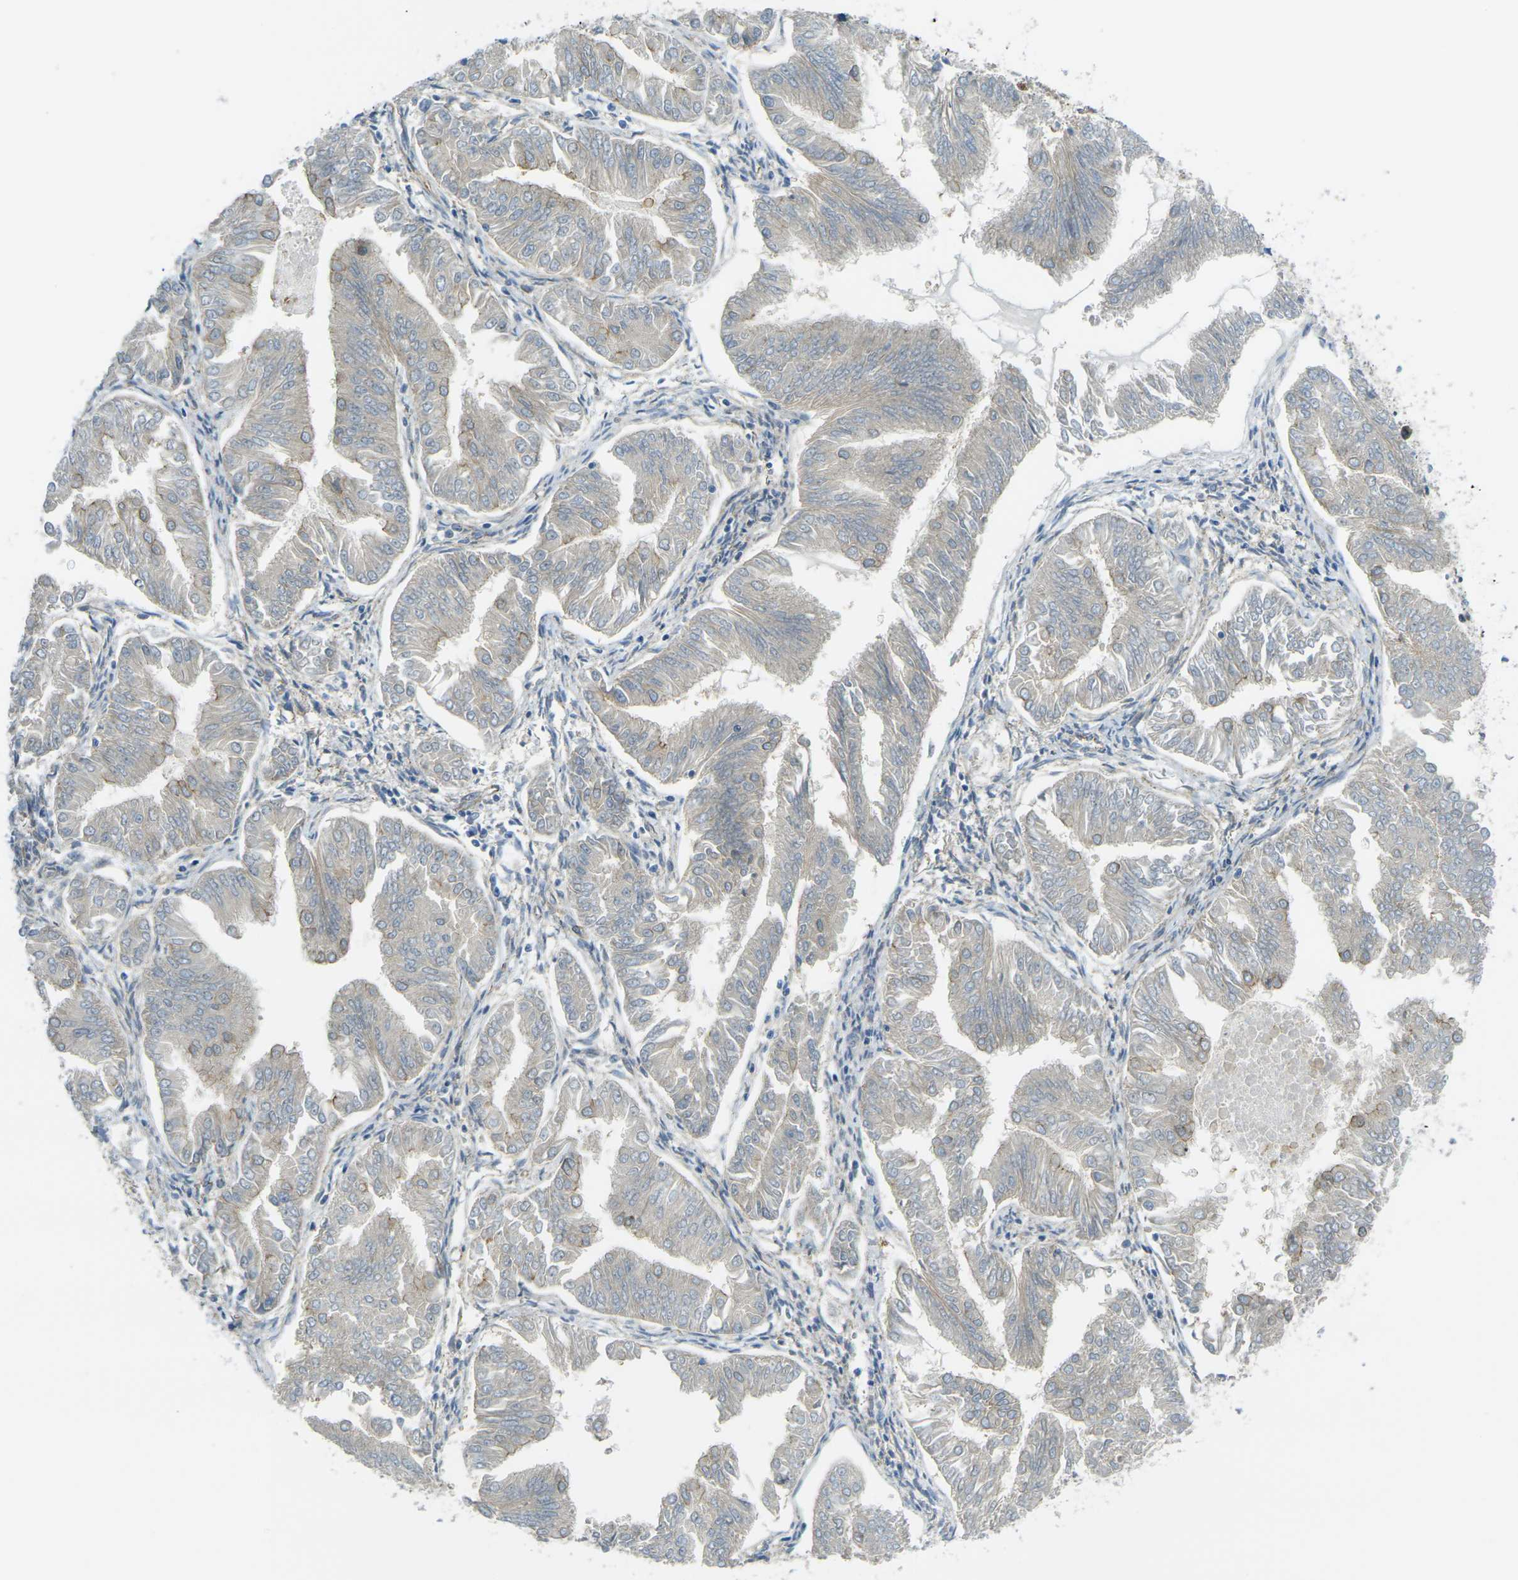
{"staining": {"intensity": "negative", "quantity": "none", "location": "none"}, "tissue": "endometrial cancer", "cell_type": "Tumor cells", "image_type": "cancer", "snomed": [{"axis": "morphology", "description": "Adenocarcinoma, NOS"}, {"axis": "topography", "description": "Endometrium"}], "caption": "This image is of endometrial cancer (adenocarcinoma) stained with immunohistochemistry (IHC) to label a protein in brown with the nuclei are counter-stained blue. There is no positivity in tumor cells.", "gene": "RHBDD1", "patient": {"sex": "female", "age": 53}}